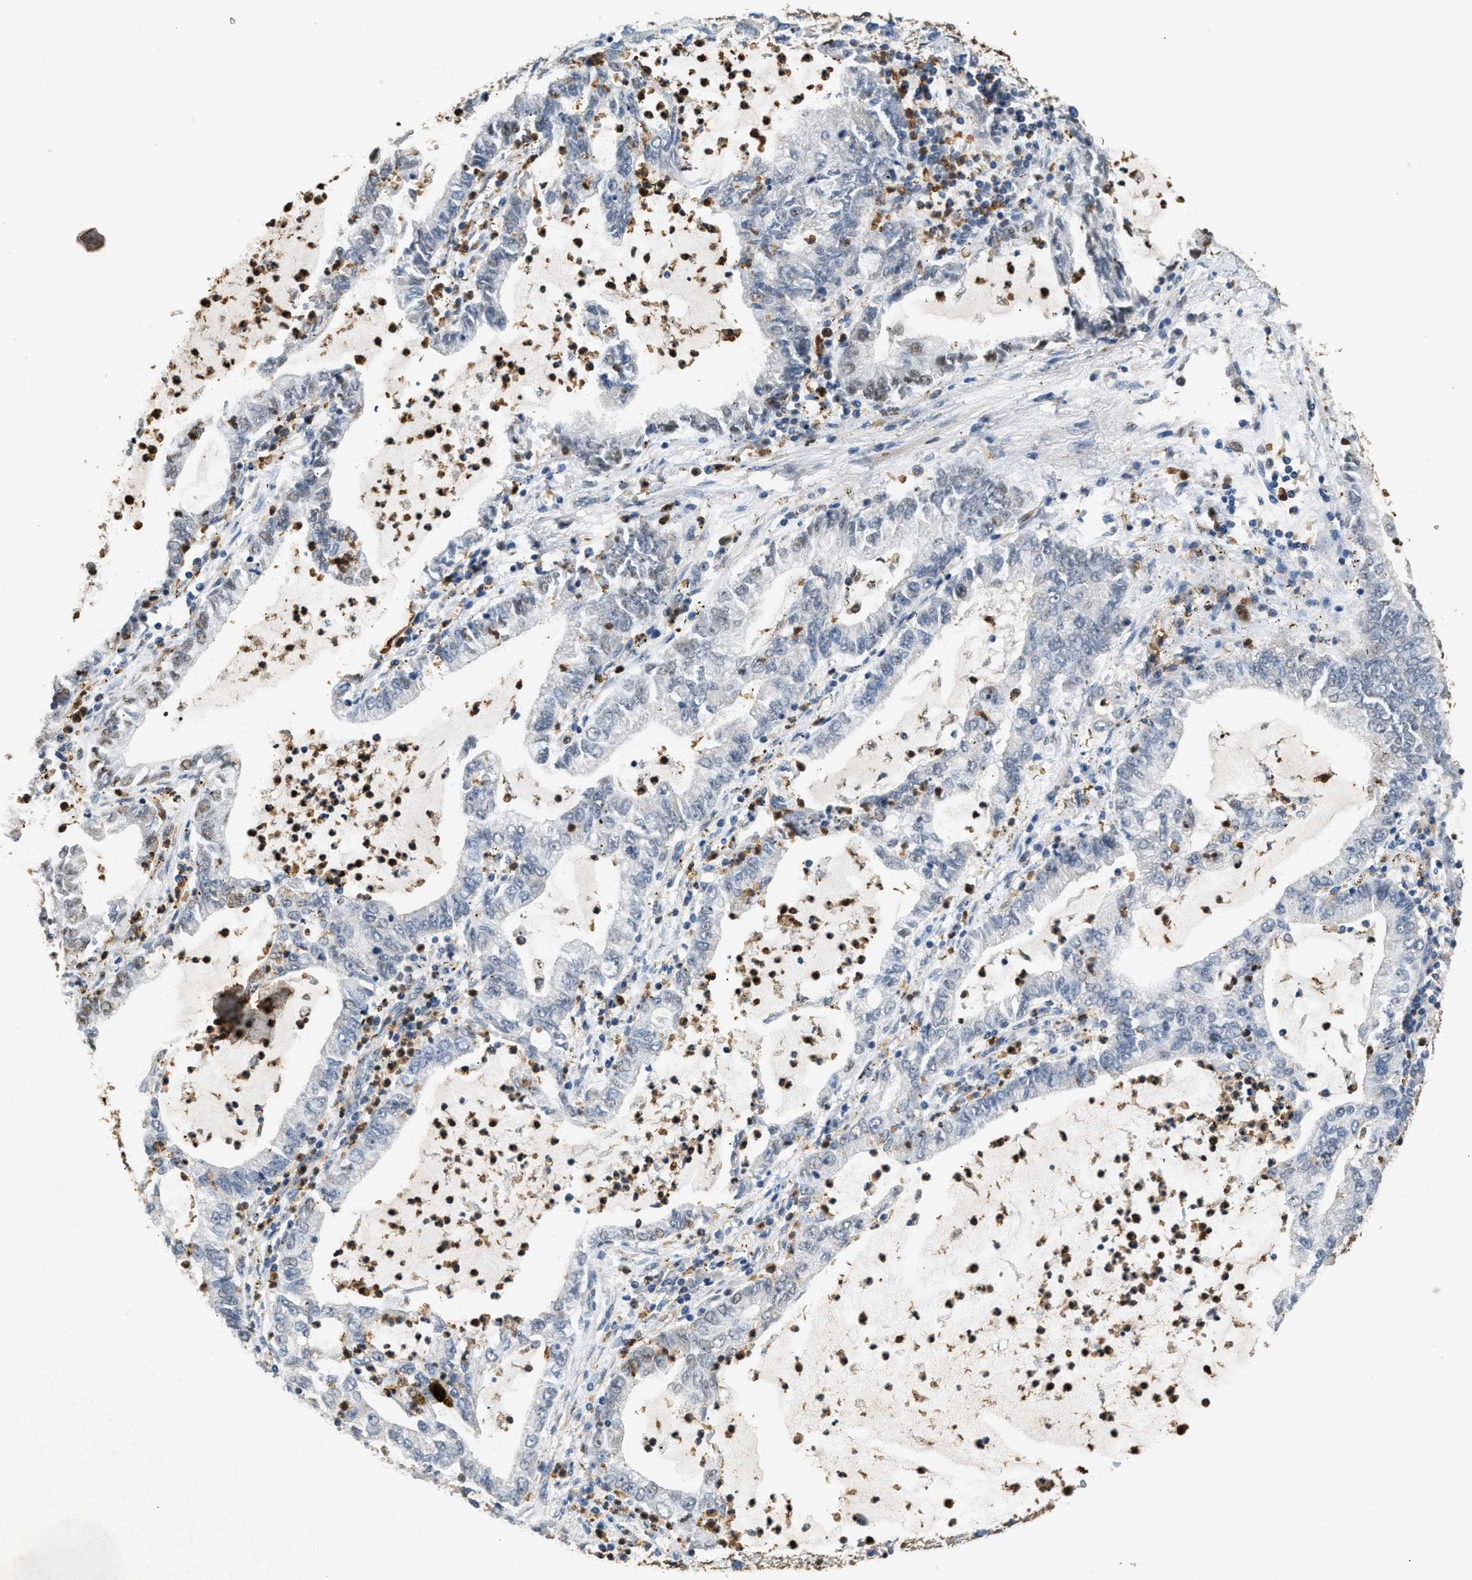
{"staining": {"intensity": "negative", "quantity": "none", "location": "none"}, "tissue": "lung cancer", "cell_type": "Tumor cells", "image_type": "cancer", "snomed": [{"axis": "morphology", "description": "Adenocarcinoma, NOS"}, {"axis": "topography", "description": "Lung"}], "caption": "Tumor cells show no significant positivity in adenocarcinoma (lung).", "gene": "CHUK", "patient": {"sex": "female", "age": 51}}